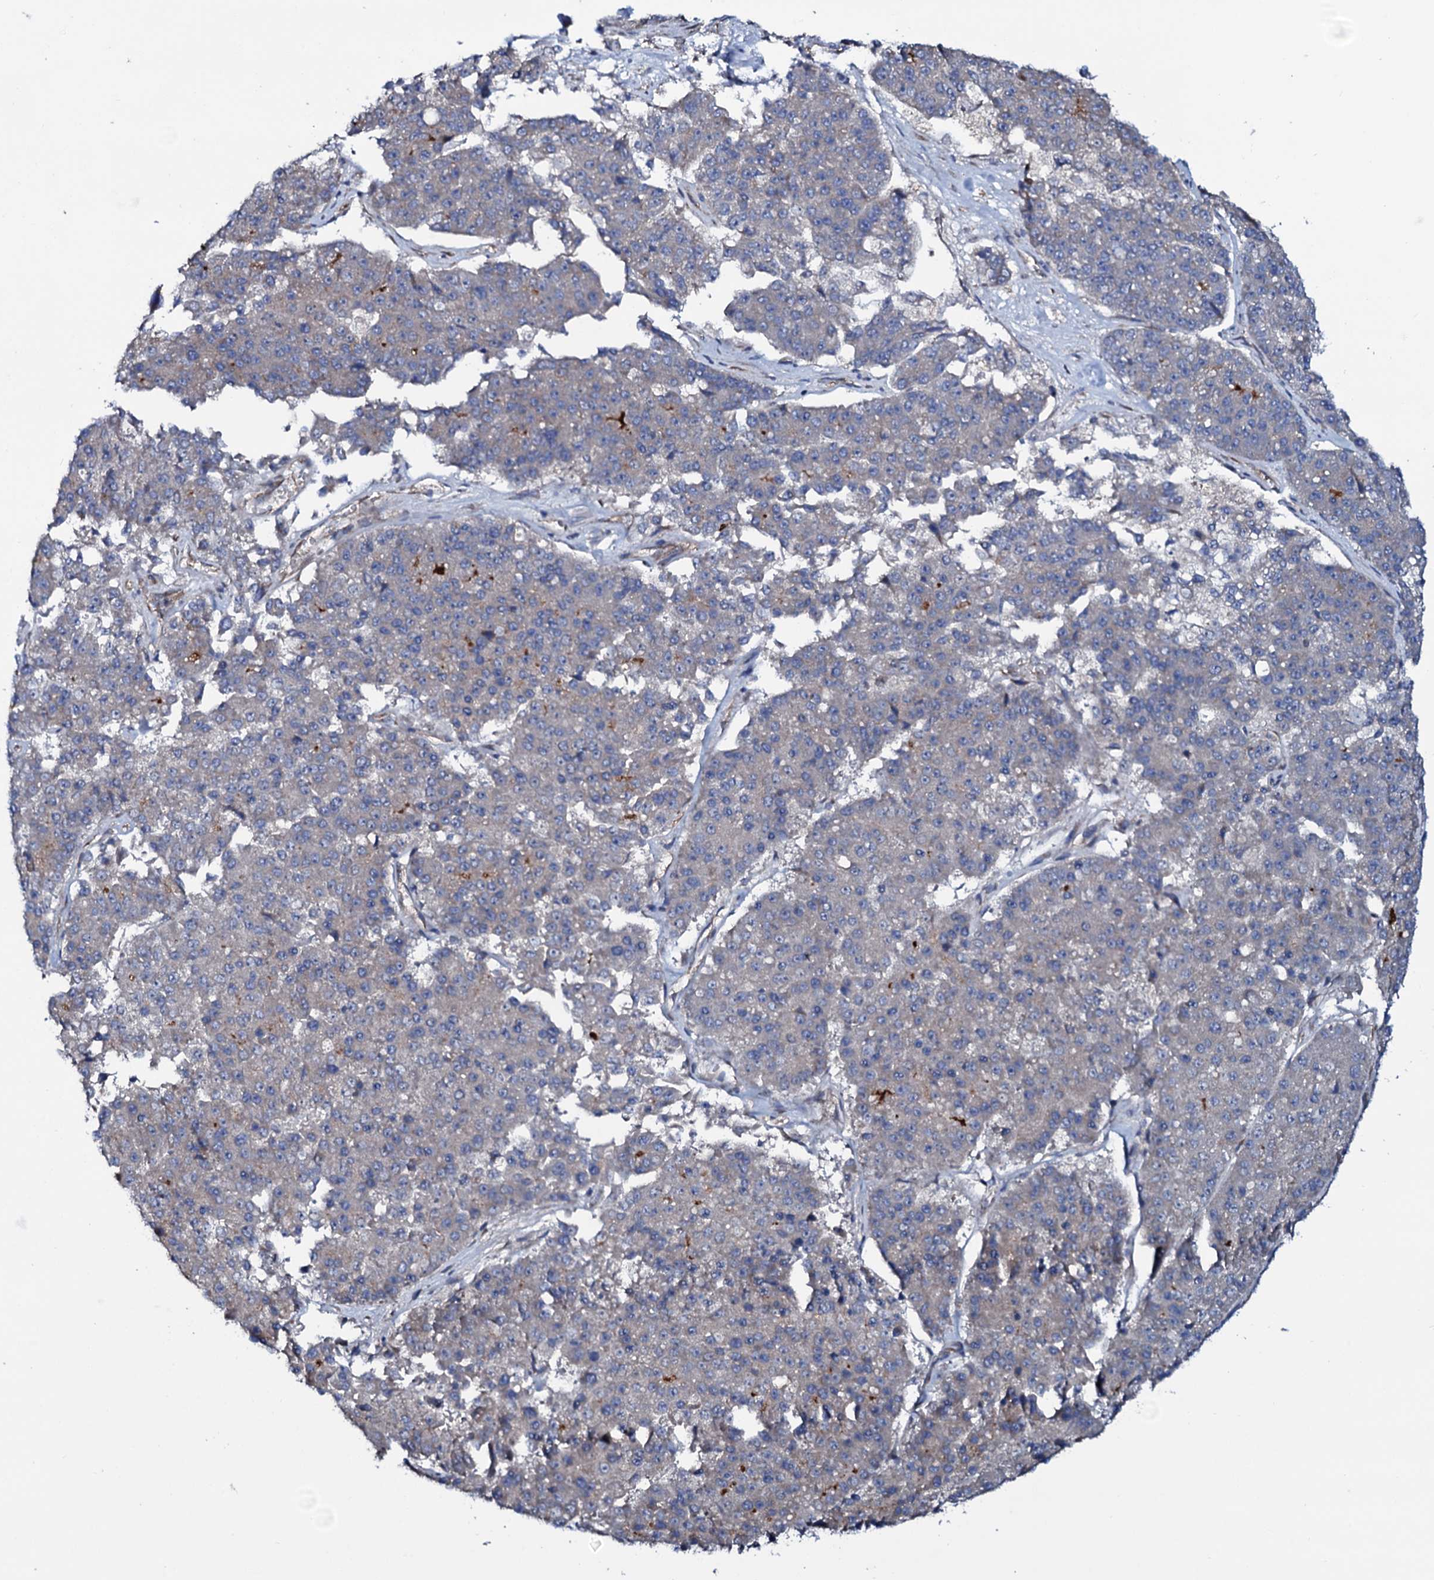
{"staining": {"intensity": "weak", "quantity": "<25%", "location": "cytoplasmic/membranous"}, "tissue": "pancreatic cancer", "cell_type": "Tumor cells", "image_type": "cancer", "snomed": [{"axis": "morphology", "description": "Adenocarcinoma, NOS"}, {"axis": "topography", "description": "Pancreas"}], "caption": "Immunohistochemistry micrograph of pancreatic adenocarcinoma stained for a protein (brown), which demonstrates no positivity in tumor cells.", "gene": "STARD13", "patient": {"sex": "male", "age": 50}}